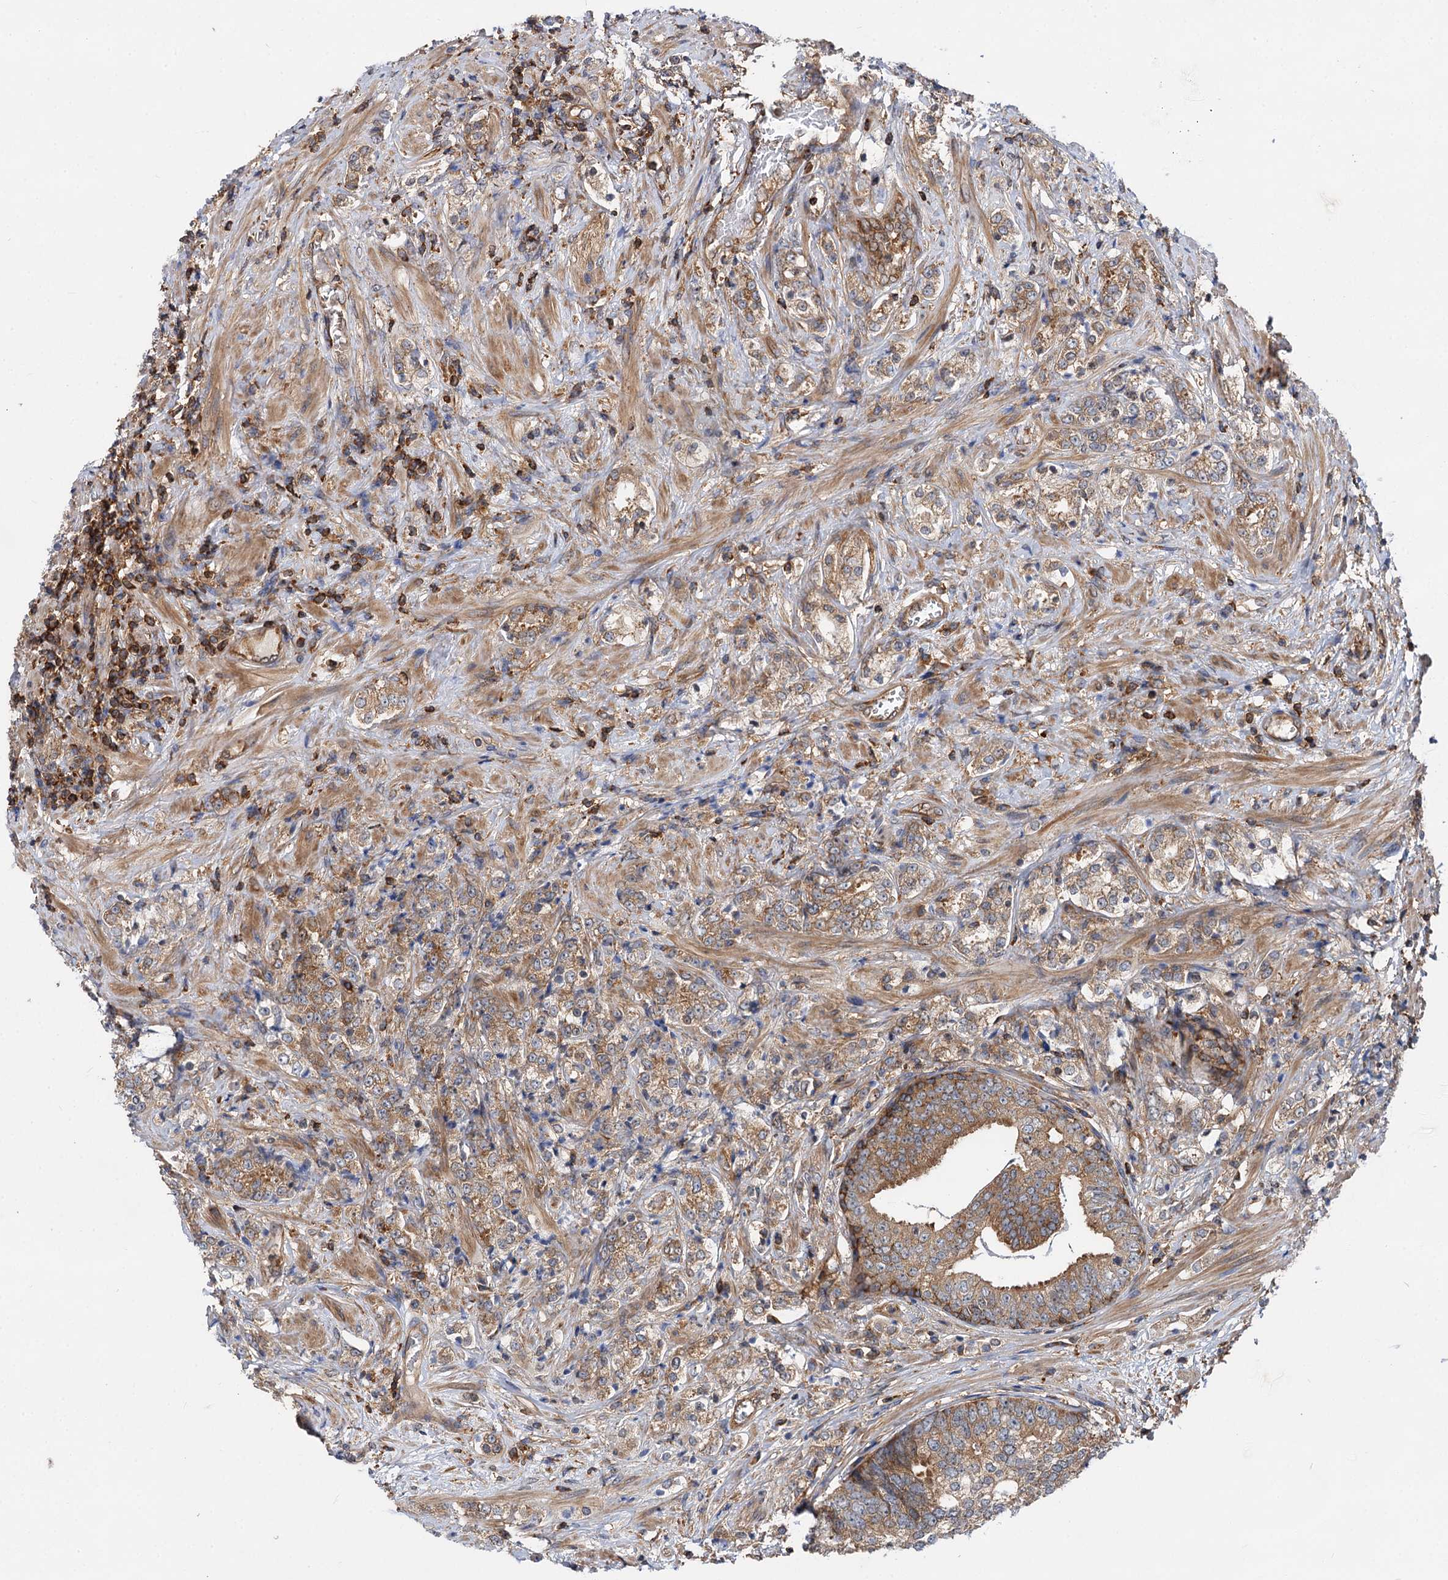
{"staining": {"intensity": "moderate", "quantity": ">75%", "location": "cytoplasmic/membranous"}, "tissue": "prostate cancer", "cell_type": "Tumor cells", "image_type": "cancer", "snomed": [{"axis": "morphology", "description": "Adenocarcinoma, High grade"}, {"axis": "topography", "description": "Prostate"}], "caption": "Tumor cells exhibit medium levels of moderate cytoplasmic/membranous staining in approximately >75% of cells in adenocarcinoma (high-grade) (prostate).", "gene": "PACS1", "patient": {"sex": "male", "age": 69}}